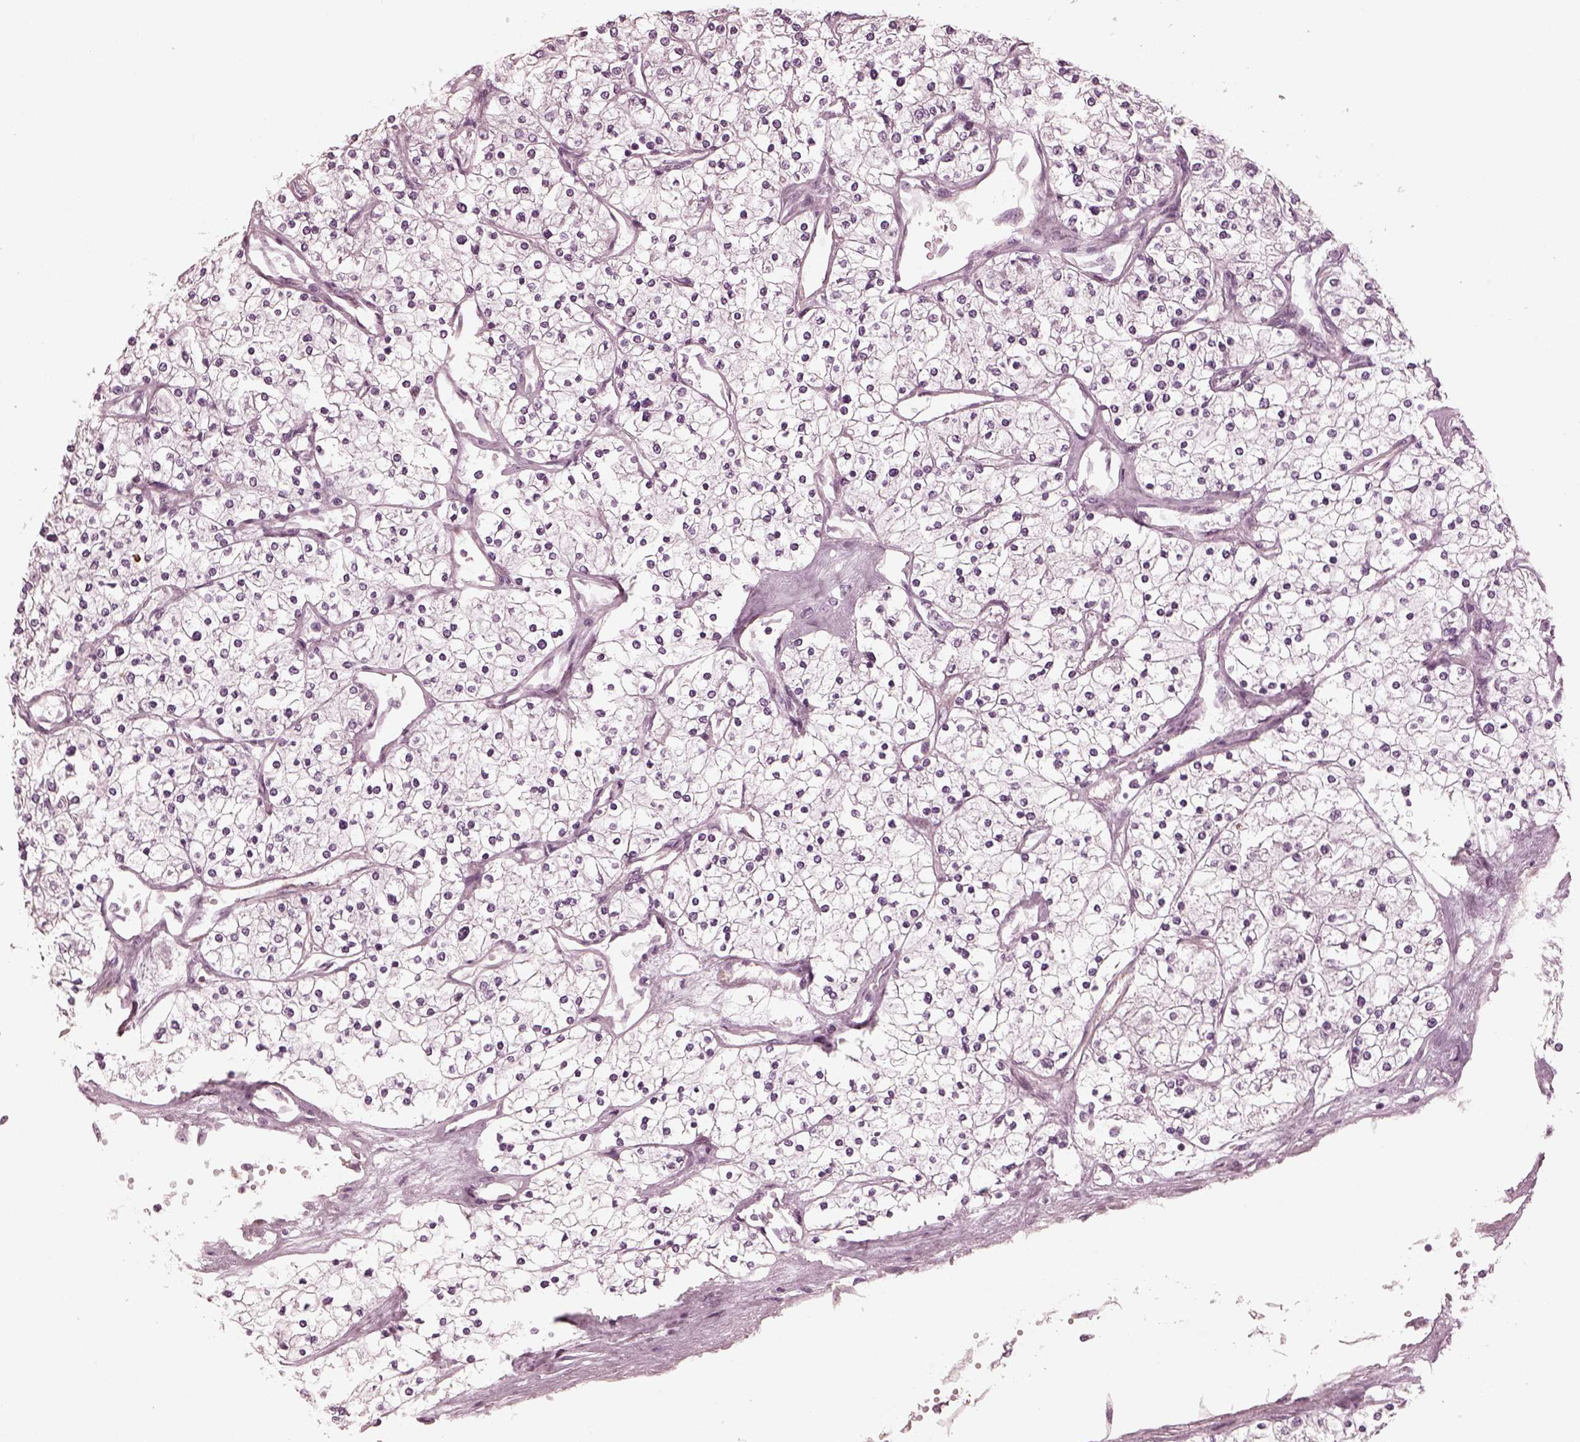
{"staining": {"intensity": "negative", "quantity": "none", "location": "none"}, "tissue": "renal cancer", "cell_type": "Tumor cells", "image_type": "cancer", "snomed": [{"axis": "morphology", "description": "Adenocarcinoma, NOS"}, {"axis": "topography", "description": "Kidney"}], "caption": "Tumor cells show no significant positivity in renal cancer.", "gene": "KIF6", "patient": {"sex": "male", "age": 80}}